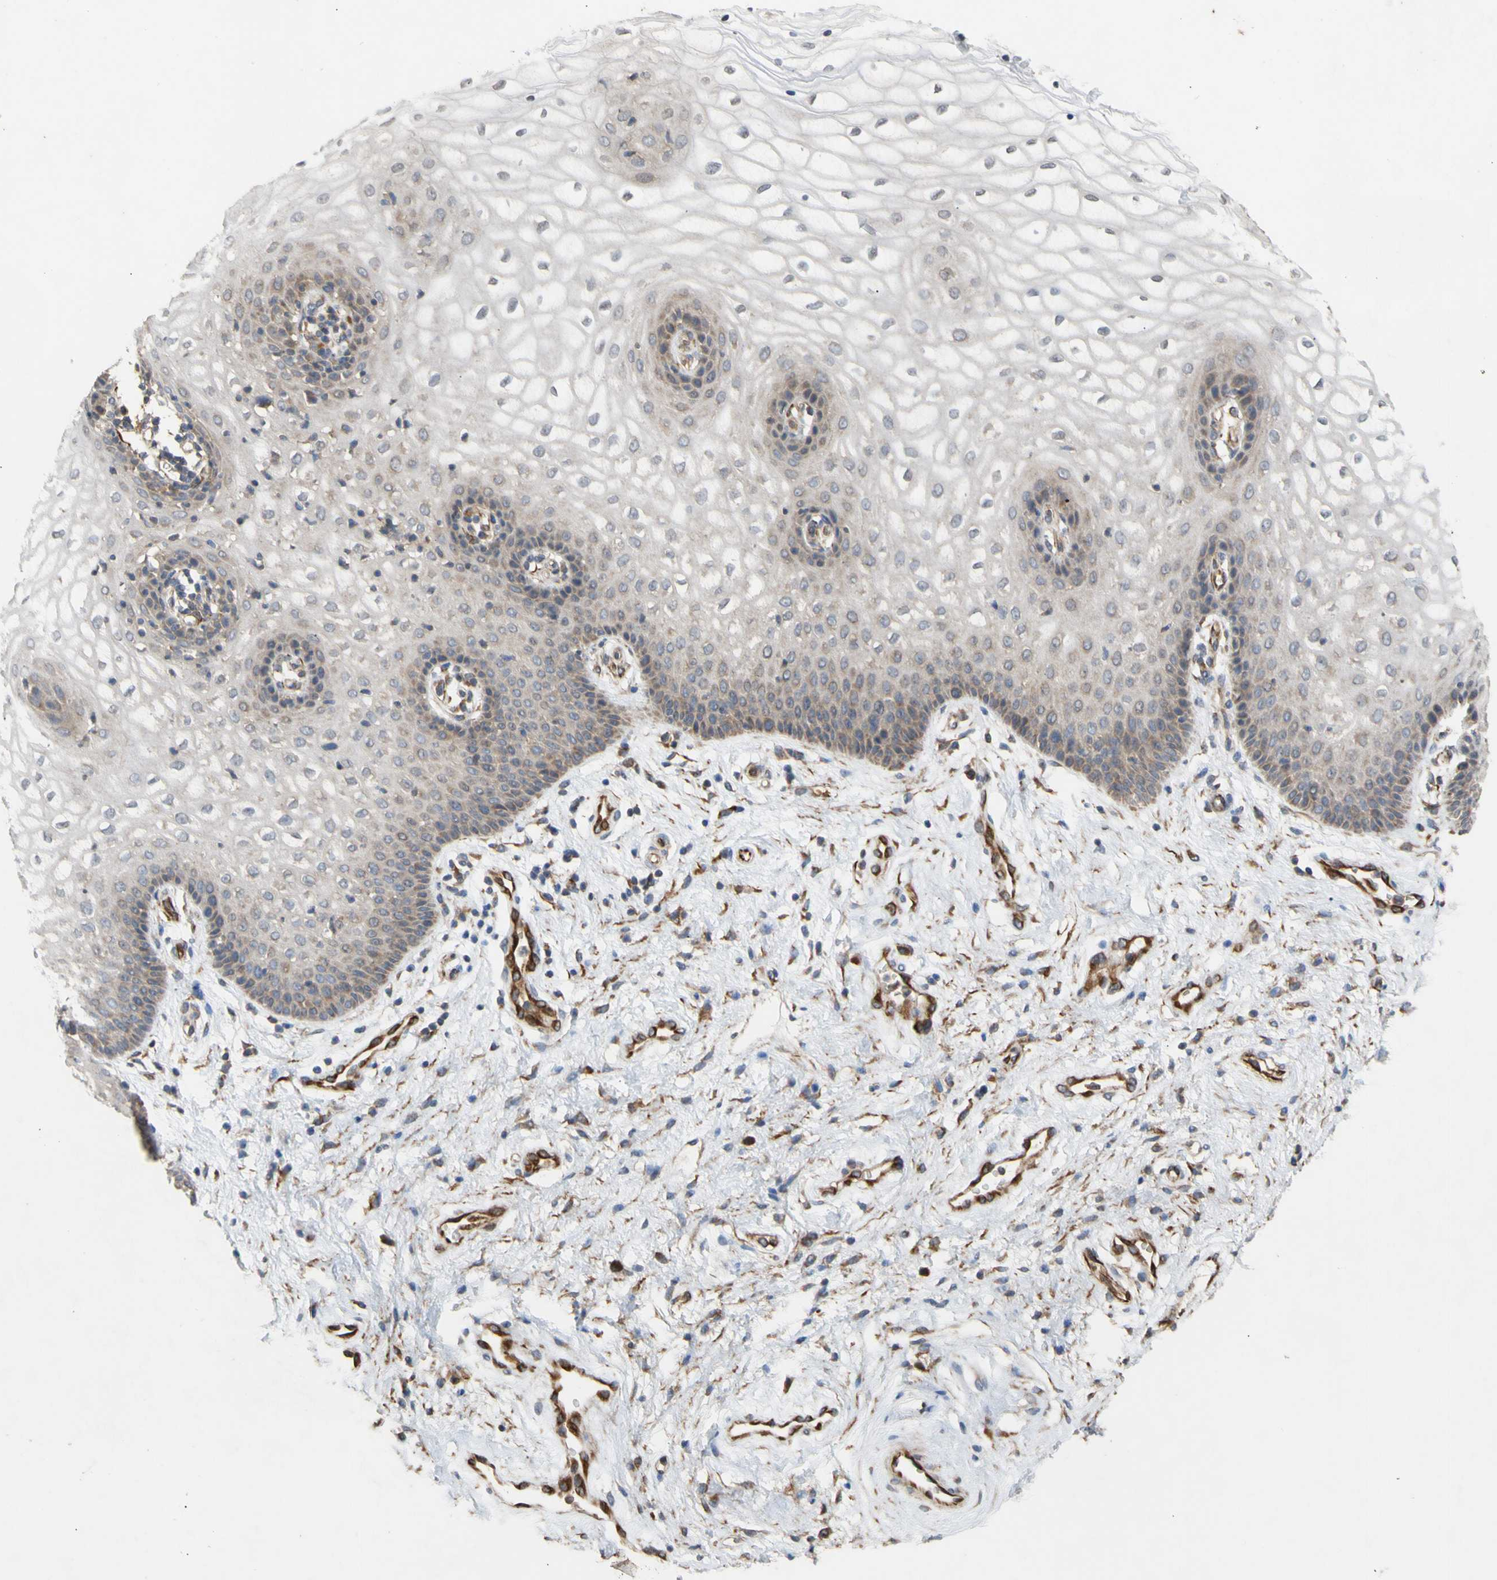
{"staining": {"intensity": "moderate", "quantity": "25%-75%", "location": "cytoplasmic/membranous"}, "tissue": "vagina", "cell_type": "Squamous epithelial cells", "image_type": "normal", "snomed": [{"axis": "morphology", "description": "Normal tissue, NOS"}, {"axis": "topography", "description": "Vagina"}], "caption": "High-power microscopy captured an immunohistochemistry photomicrograph of unremarkable vagina, revealing moderate cytoplasmic/membranous expression in approximately 25%-75% of squamous epithelial cells.", "gene": "EIF2S3", "patient": {"sex": "female", "age": 34}}